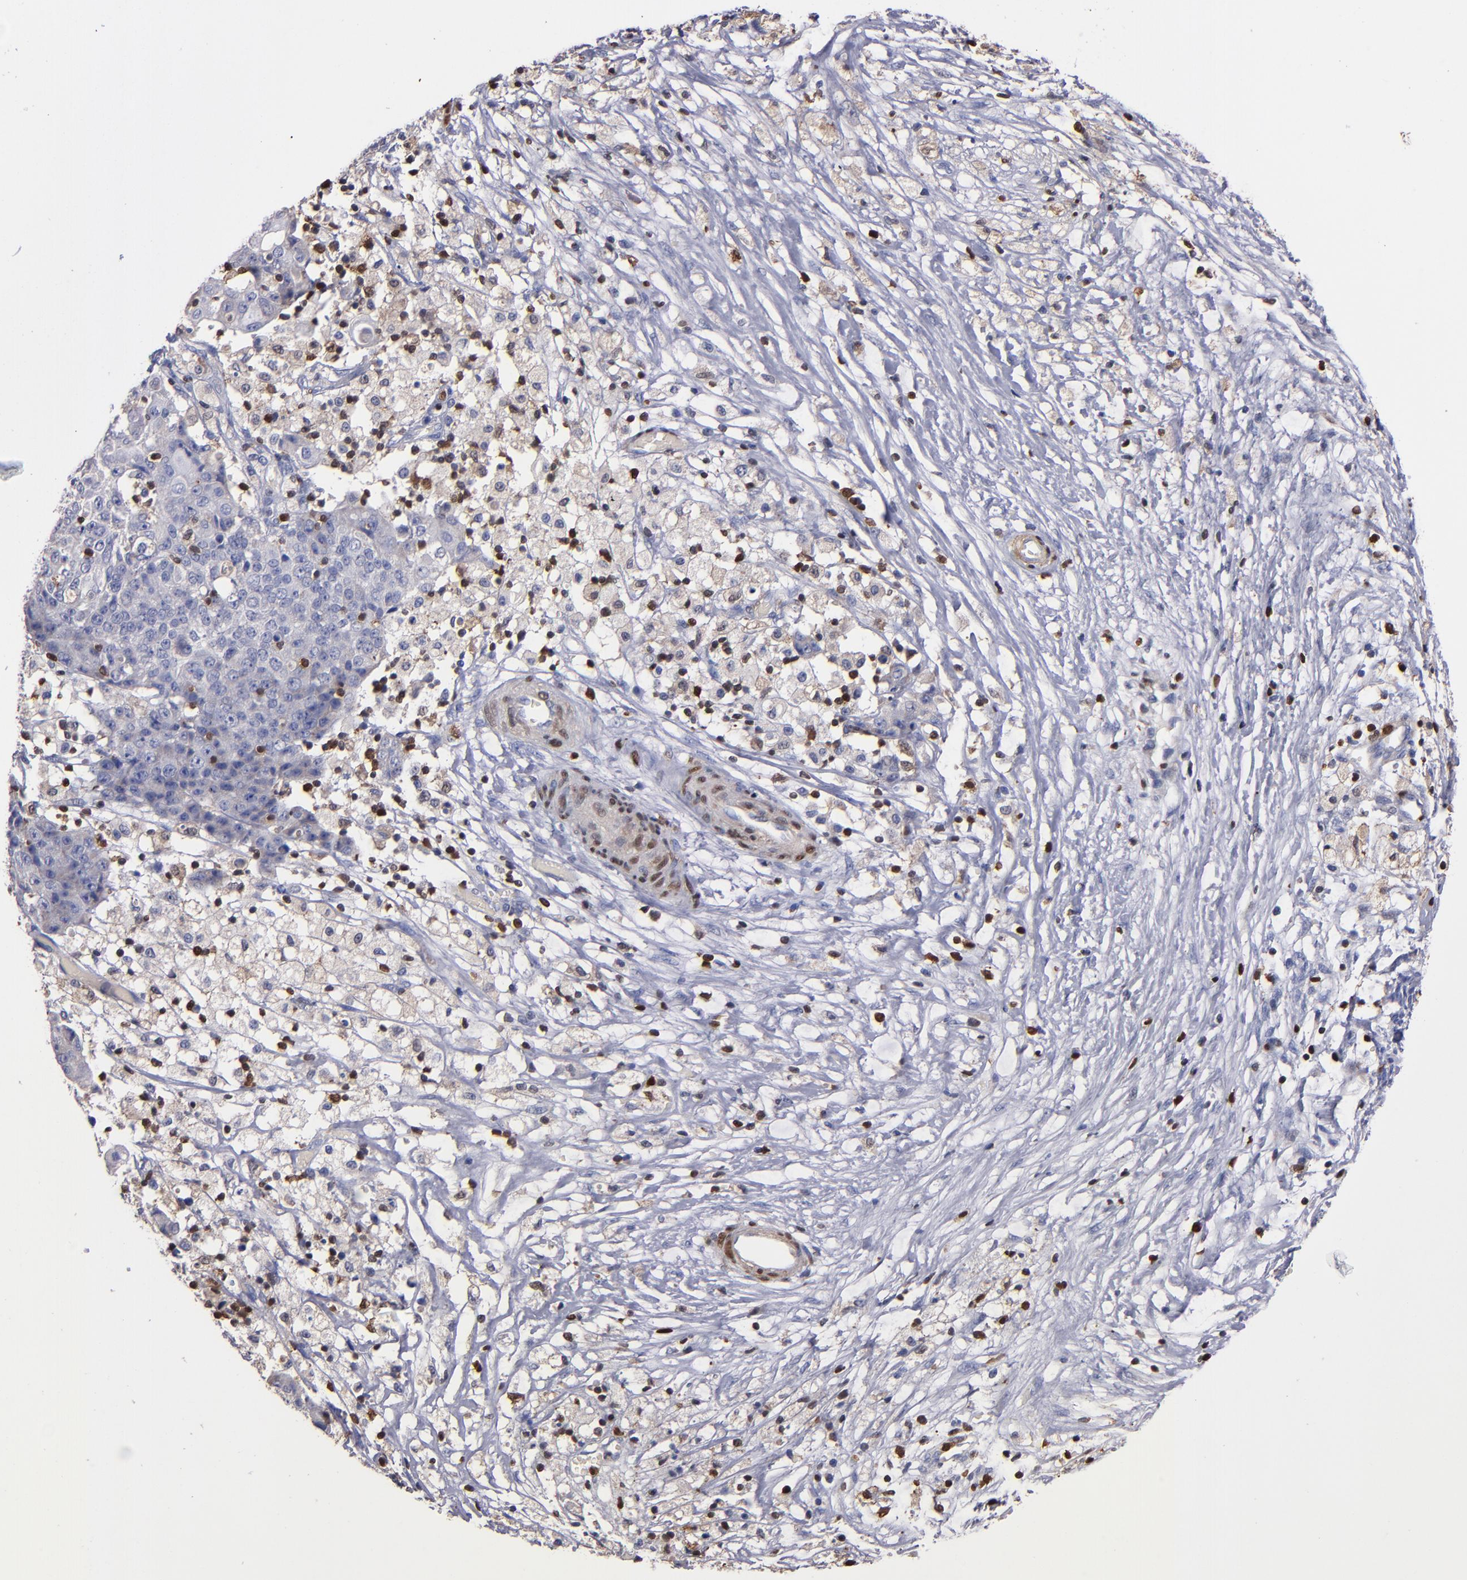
{"staining": {"intensity": "weak", "quantity": "<25%", "location": "cytoplasmic/membranous"}, "tissue": "ovarian cancer", "cell_type": "Tumor cells", "image_type": "cancer", "snomed": [{"axis": "morphology", "description": "Carcinoma, endometroid"}, {"axis": "topography", "description": "Ovary"}], "caption": "DAB immunohistochemical staining of human ovarian endometroid carcinoma demonstrates no significant positivity in tumor cells.", "gene": "S100A4", "patient": {"sex": "female", "age": 42}}